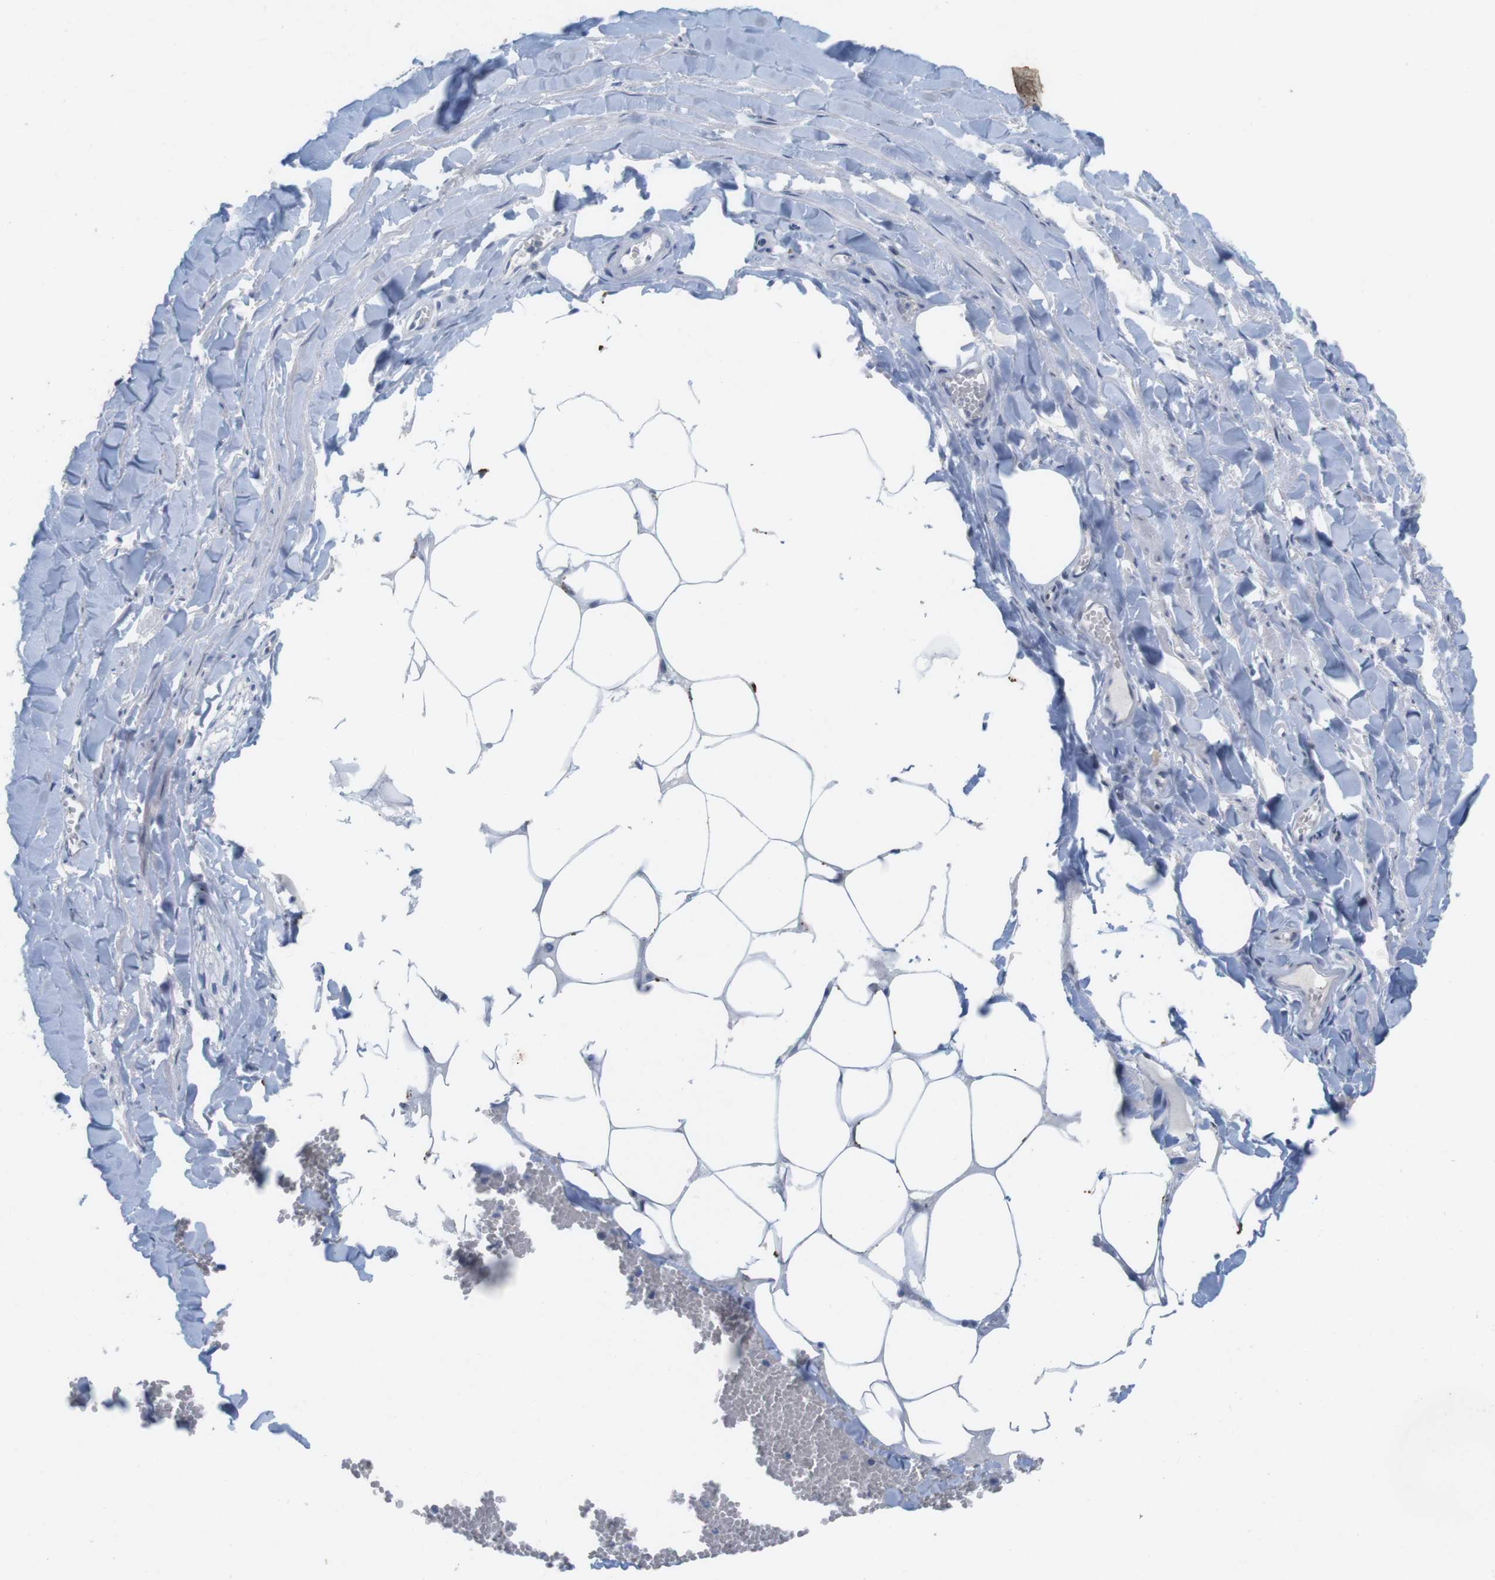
{"staining": {"intensity": "negative", "quantity": "none", "location": "none"}, "tissue": "adipose tissue", "cell_type": "Adipocytes", "image_type": "normal", "snomed": [{"axis": "morphology", "description": "Normal tissue, NOS"}, {"axis": "topography", "description": "Adipose tissue"}, {"axis": "topography", "description": "Peripheral nerve tissue"}], "caption": "Immunohistochemistry (IHC) micrograph of normal adipose tissue stained for a protein (brown), which shows no staining in adipocytes.", "gene": "KPNA2", "patient": {"sex": "male", "age": 52}}